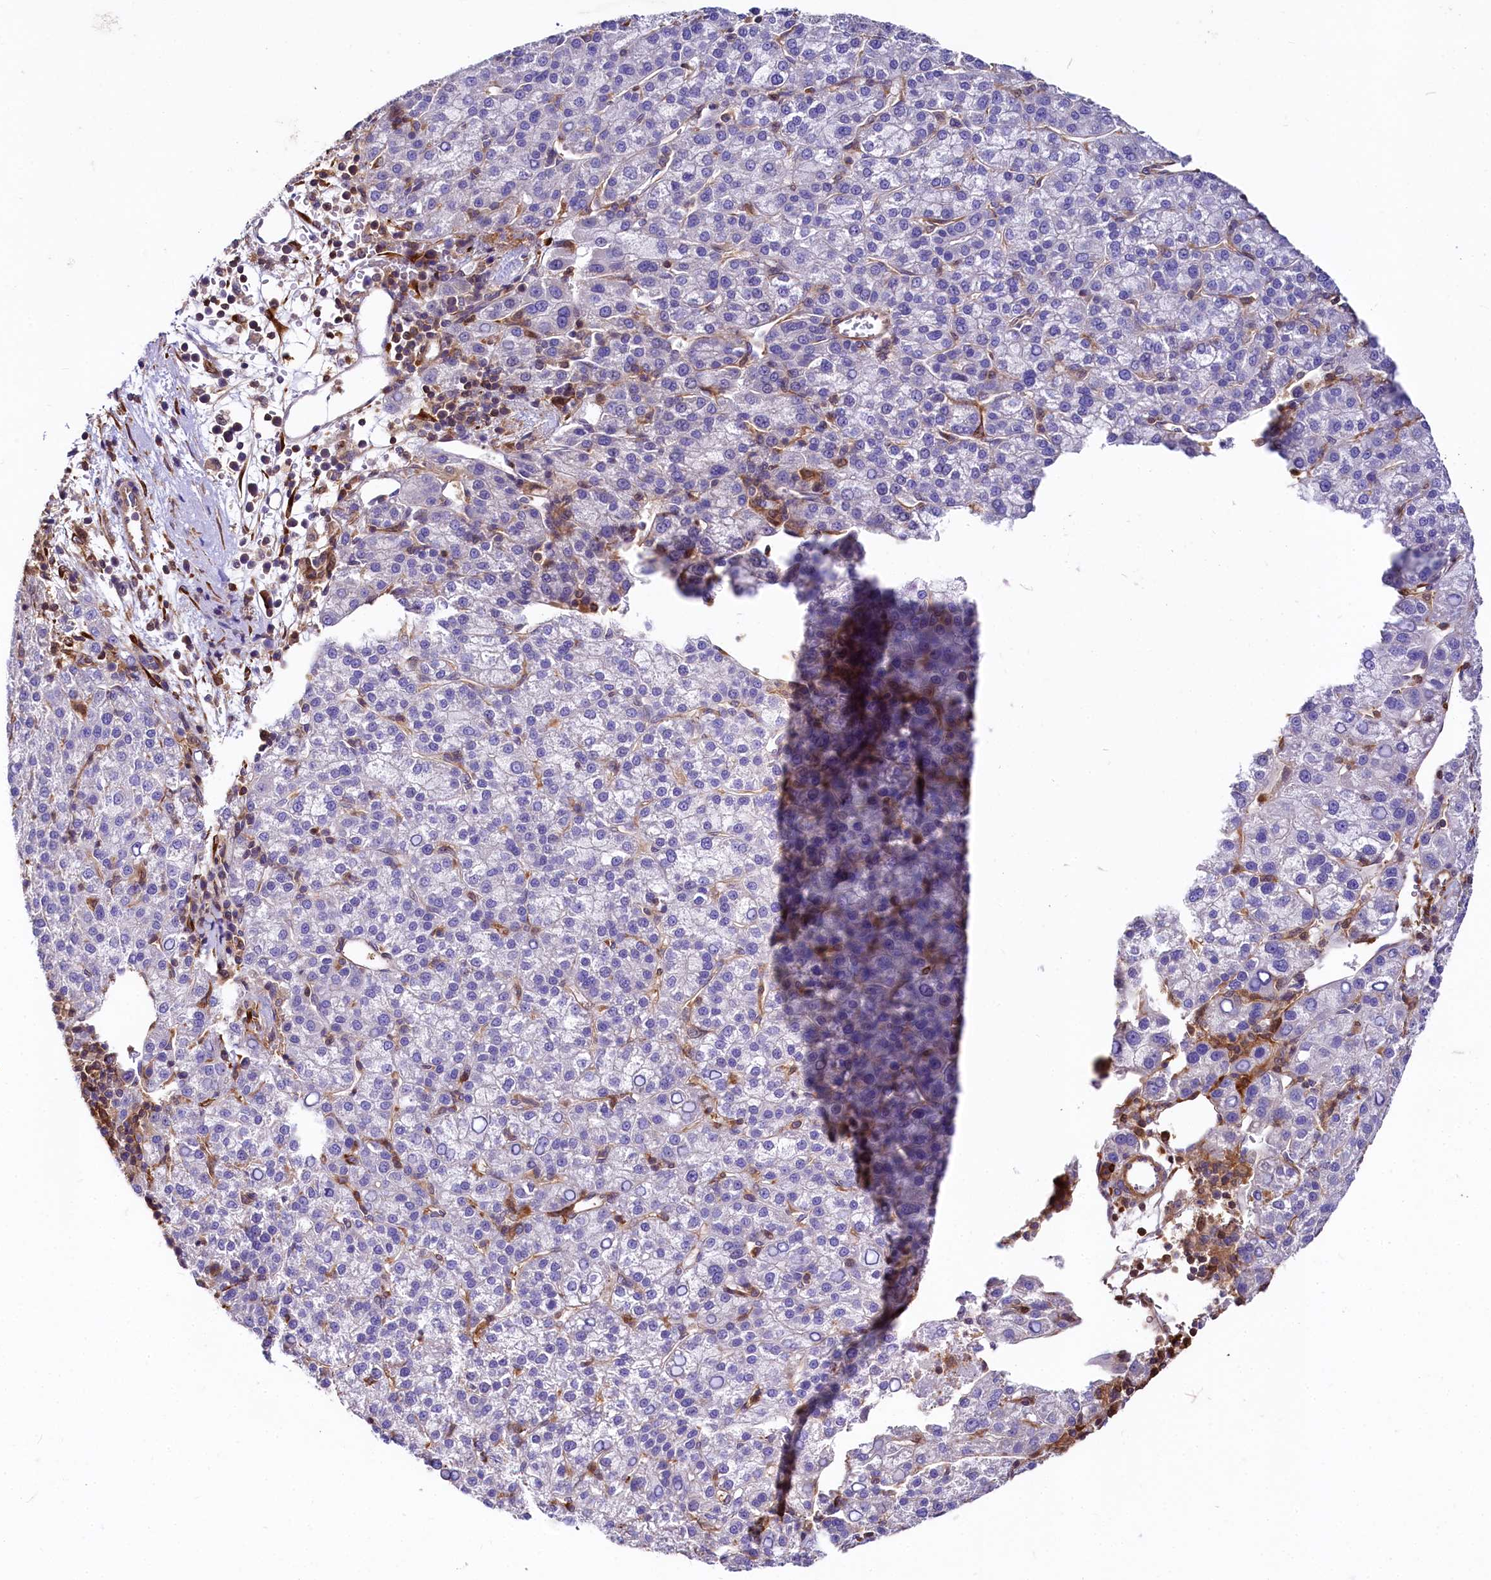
{"staining": {"intensity": "negative", "quantity": "none", "location": "none"}, "tissue": "liver cancer", "cell_type": "Tumor cells", "image_type": "cancer", "snomed": [{"axis": "morphology", "description": "Carcinoma, Hepatocellular, NOS"}, {"axis": "topography", "description": "Liver"}], "caption": "IHC of human hepatocellular carcinoma (liver) demonstrates no staining in tumor cells. (DAB IHC, high magnification).", "gene": "FCHSD2", "patient": {"sex": "female", "age": 58}}